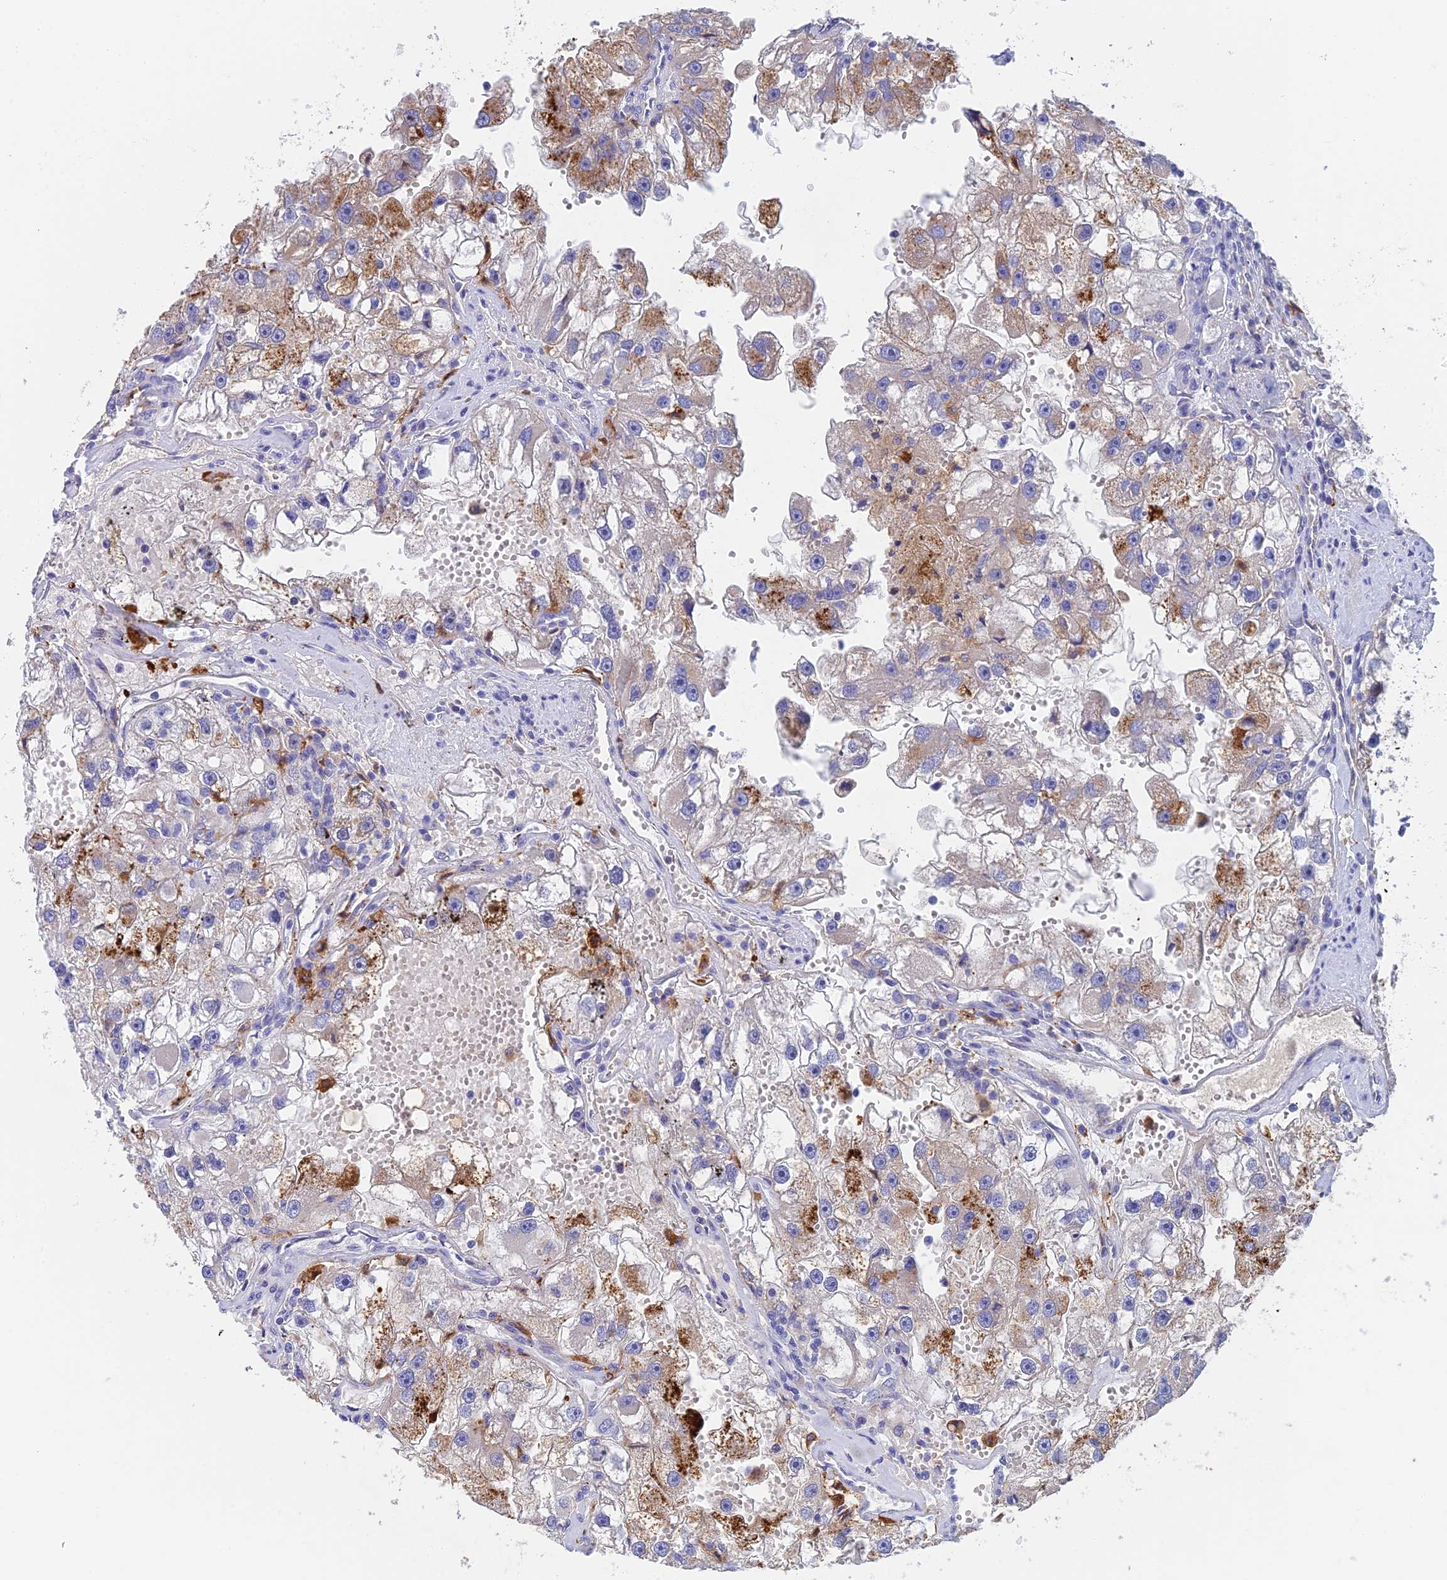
{"staining": {"intensity": "strong", "quantity": "<25%", "location": "cytoplasmic/membranous"}, "tissue": "renal cancer", "cell_type": "Tumor cells", "image_type": "cancer", "snomed": [{"axis": "morphology", "description": "Adenocarcinoma, NOS"}, {"axis": "topography", "description": "Kidney"}], "caption": "Renal cancer tissue exhibits strong cytoplasmic/membranous positivity in approximately <25% of tumor cells, visualized by immunohistochemistry.", "gene": "ADAMTS13", "patient": {"sex": "male", "age": 63}}